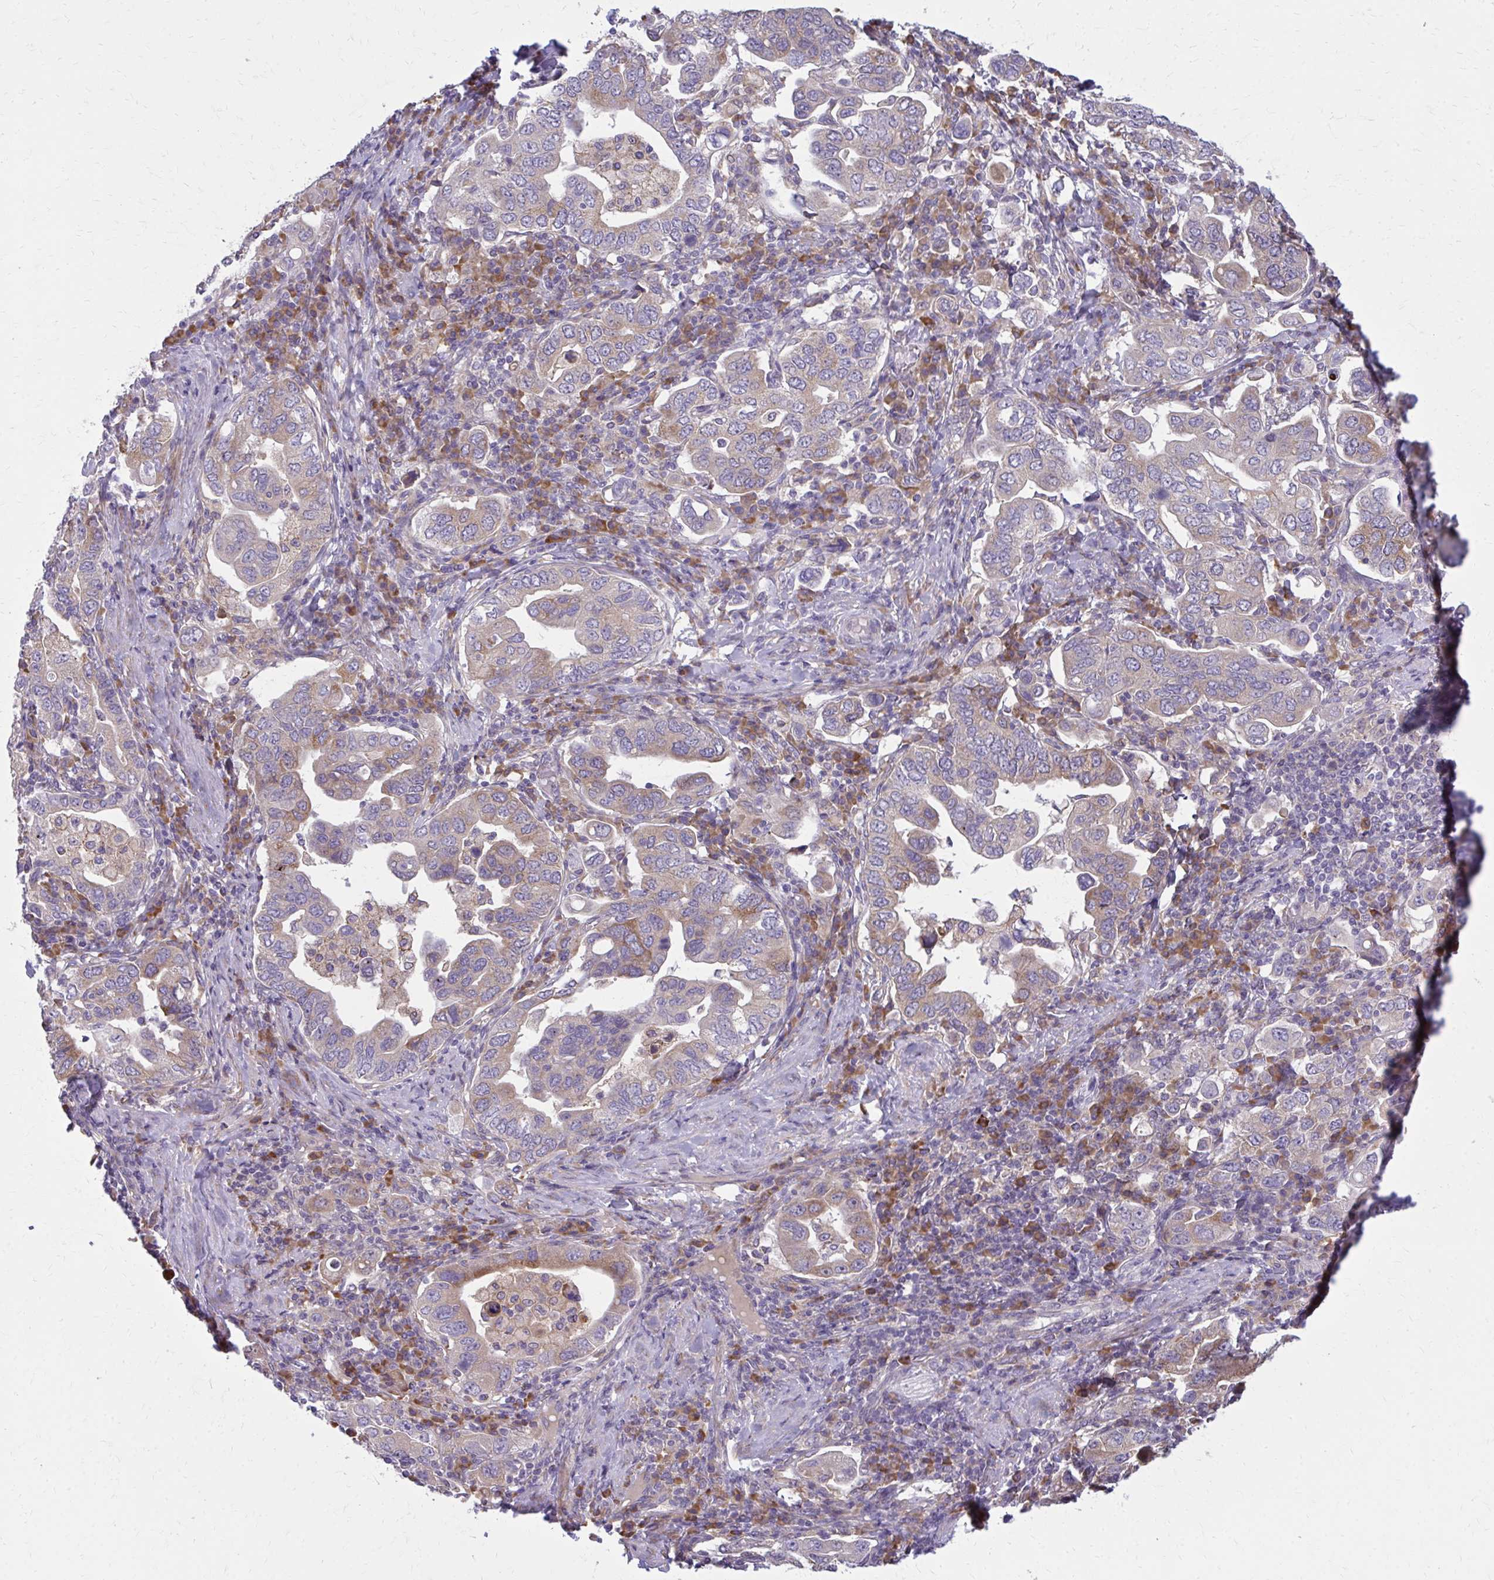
{"staining": {"intensity": "moderate", "quantity": "<25%", "location": "cytoplasmic/membranous"}, "tissue": "stomach cancer", "cell_type": "Tumor cells", "image_type": "cancer", "snomed": [{"axis": "morphology", "description": "Adenocarcinoma, NOS"}, {"axis": "topography", "description": "Stomach, upper"}, {"axis": "topography", "description": "Stomach"}], "caption": "Immunohistochemistry of human stomach cancer (adenocarcinoma) shows low levels of moderate cytoplasmic/membranous expression in approximately <25% of tumor cells.", "gene": "CEMP1", "patient": {"sex": "male", "age": 62}}